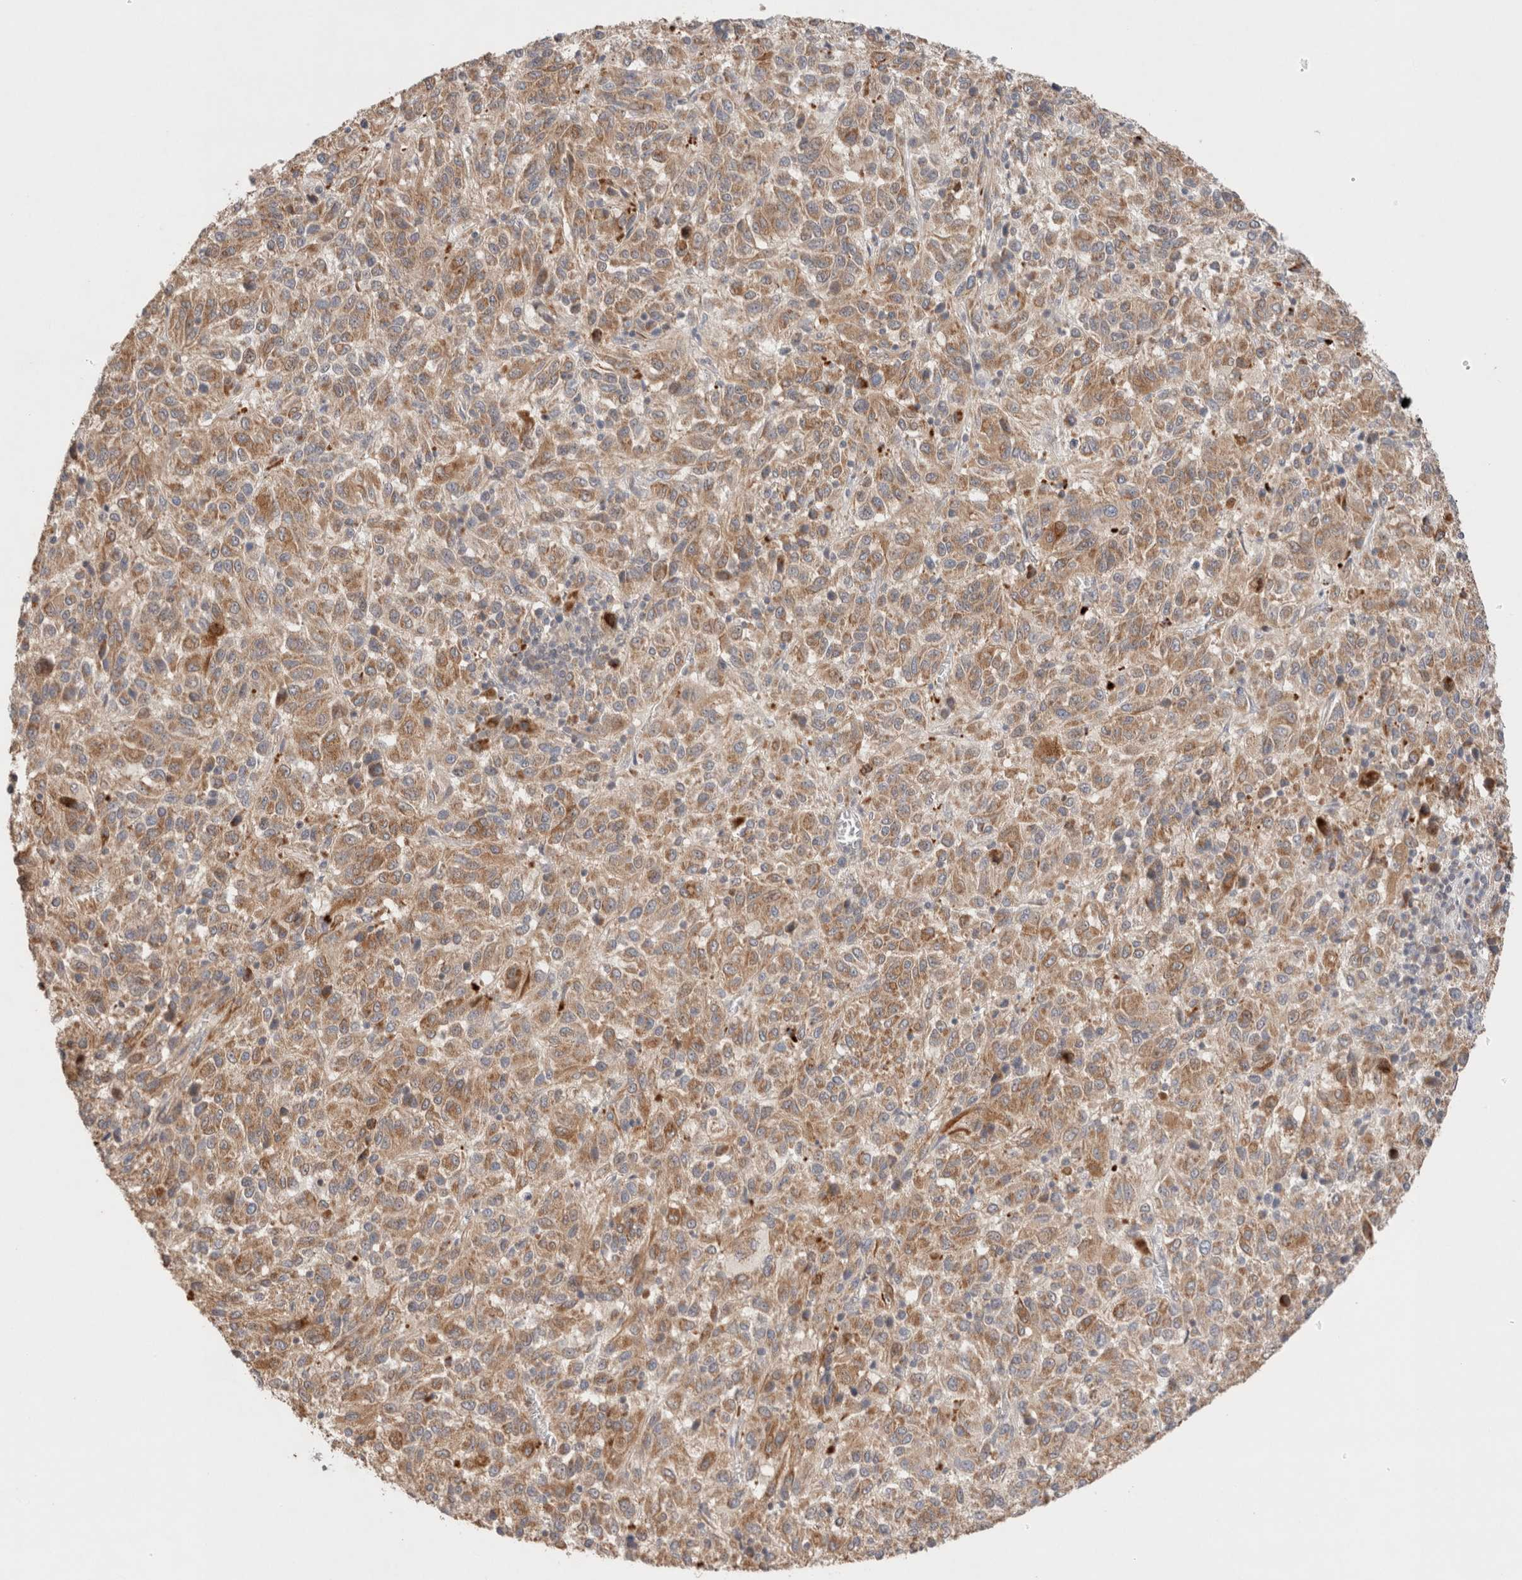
{"staining": {"intensity": "moderate", "quantity": ">75%", "location": "cytoplasmic/membranous"}, "tissue": "melanoma", "cell_type": "Tumor cells", "image_type": "cancer", "snomed": [{"axis": "morphology", "description": "Malignant melanoma, Metastatic site"}, {"axis": "topography", "description": "Lung"}], "caption": "DAB immunohistochemical staining of malignant melanoma (metastatic site) exhibits moderate cytoplasmic/membranous protein positivity in approximately >75% of tumor cells.", "gene": "ERI3", "patient": {"sex": "male", "age": 64}}